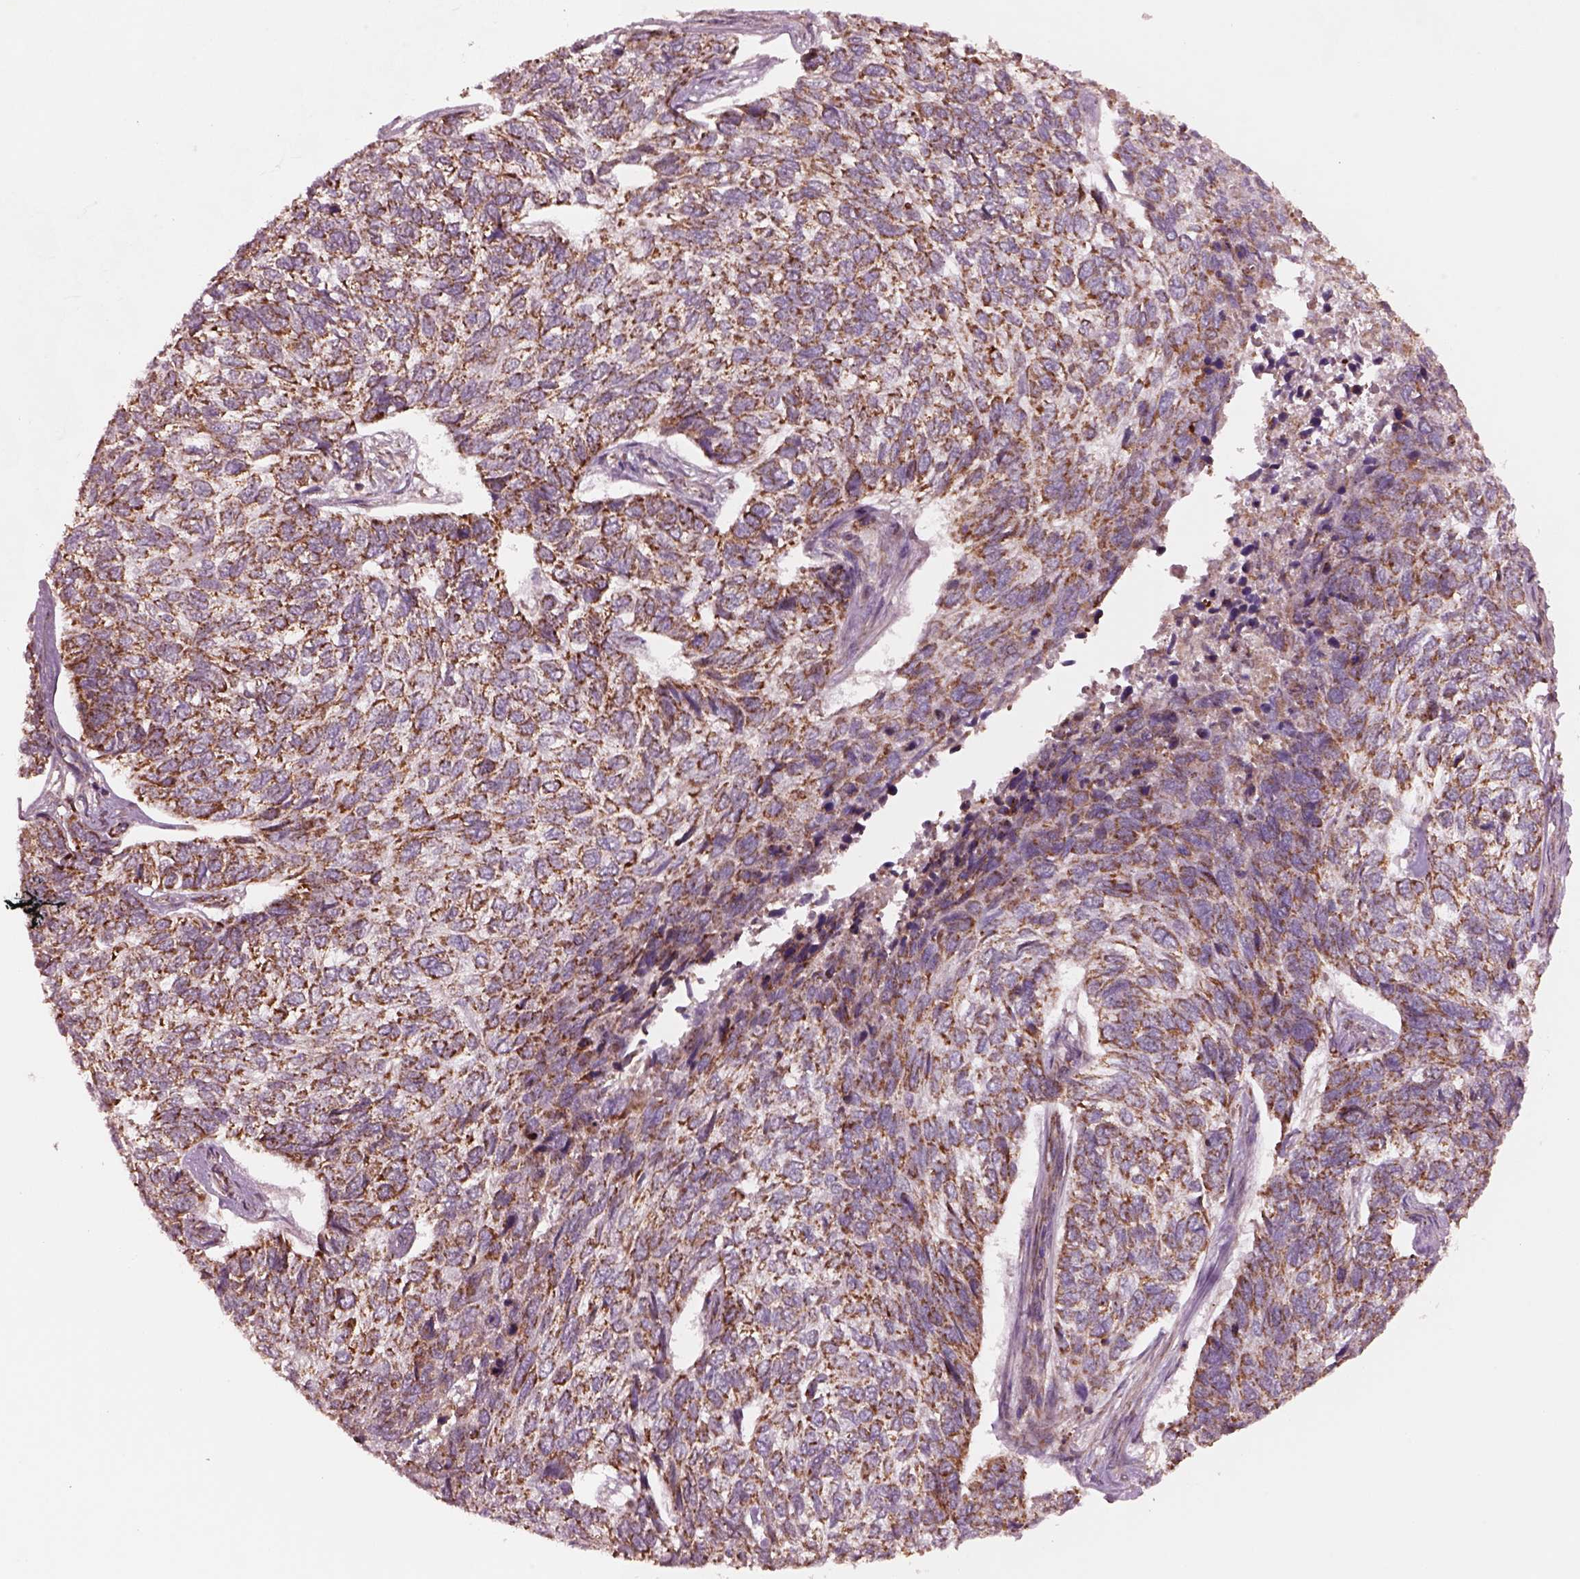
{"staining": {"intensity": "moderate", "quantity": ">75%", "location": "cytoplasmic/membranous"}, "tissue": "skin cancer", "cell_type": "Tumor cells", "image_type": "cancer", "snomed": [{"axis": "morphology", "description": "Basal cell carcinoma"}, {"axis": "topography", "description": "Skin"}], "caption": "Immunohistochemistry image of neoplastic tissue: skin basal cell carcinoma stained using IHC demonstrates medium levels of moderate protein expression localized specifically in the cytoplasmic/membranous of tumor cells, appearing as a cytoplasmic/membranous brown color.", "gene": "SLC25A5", "patient": {"sex": "female", "age": 65}}